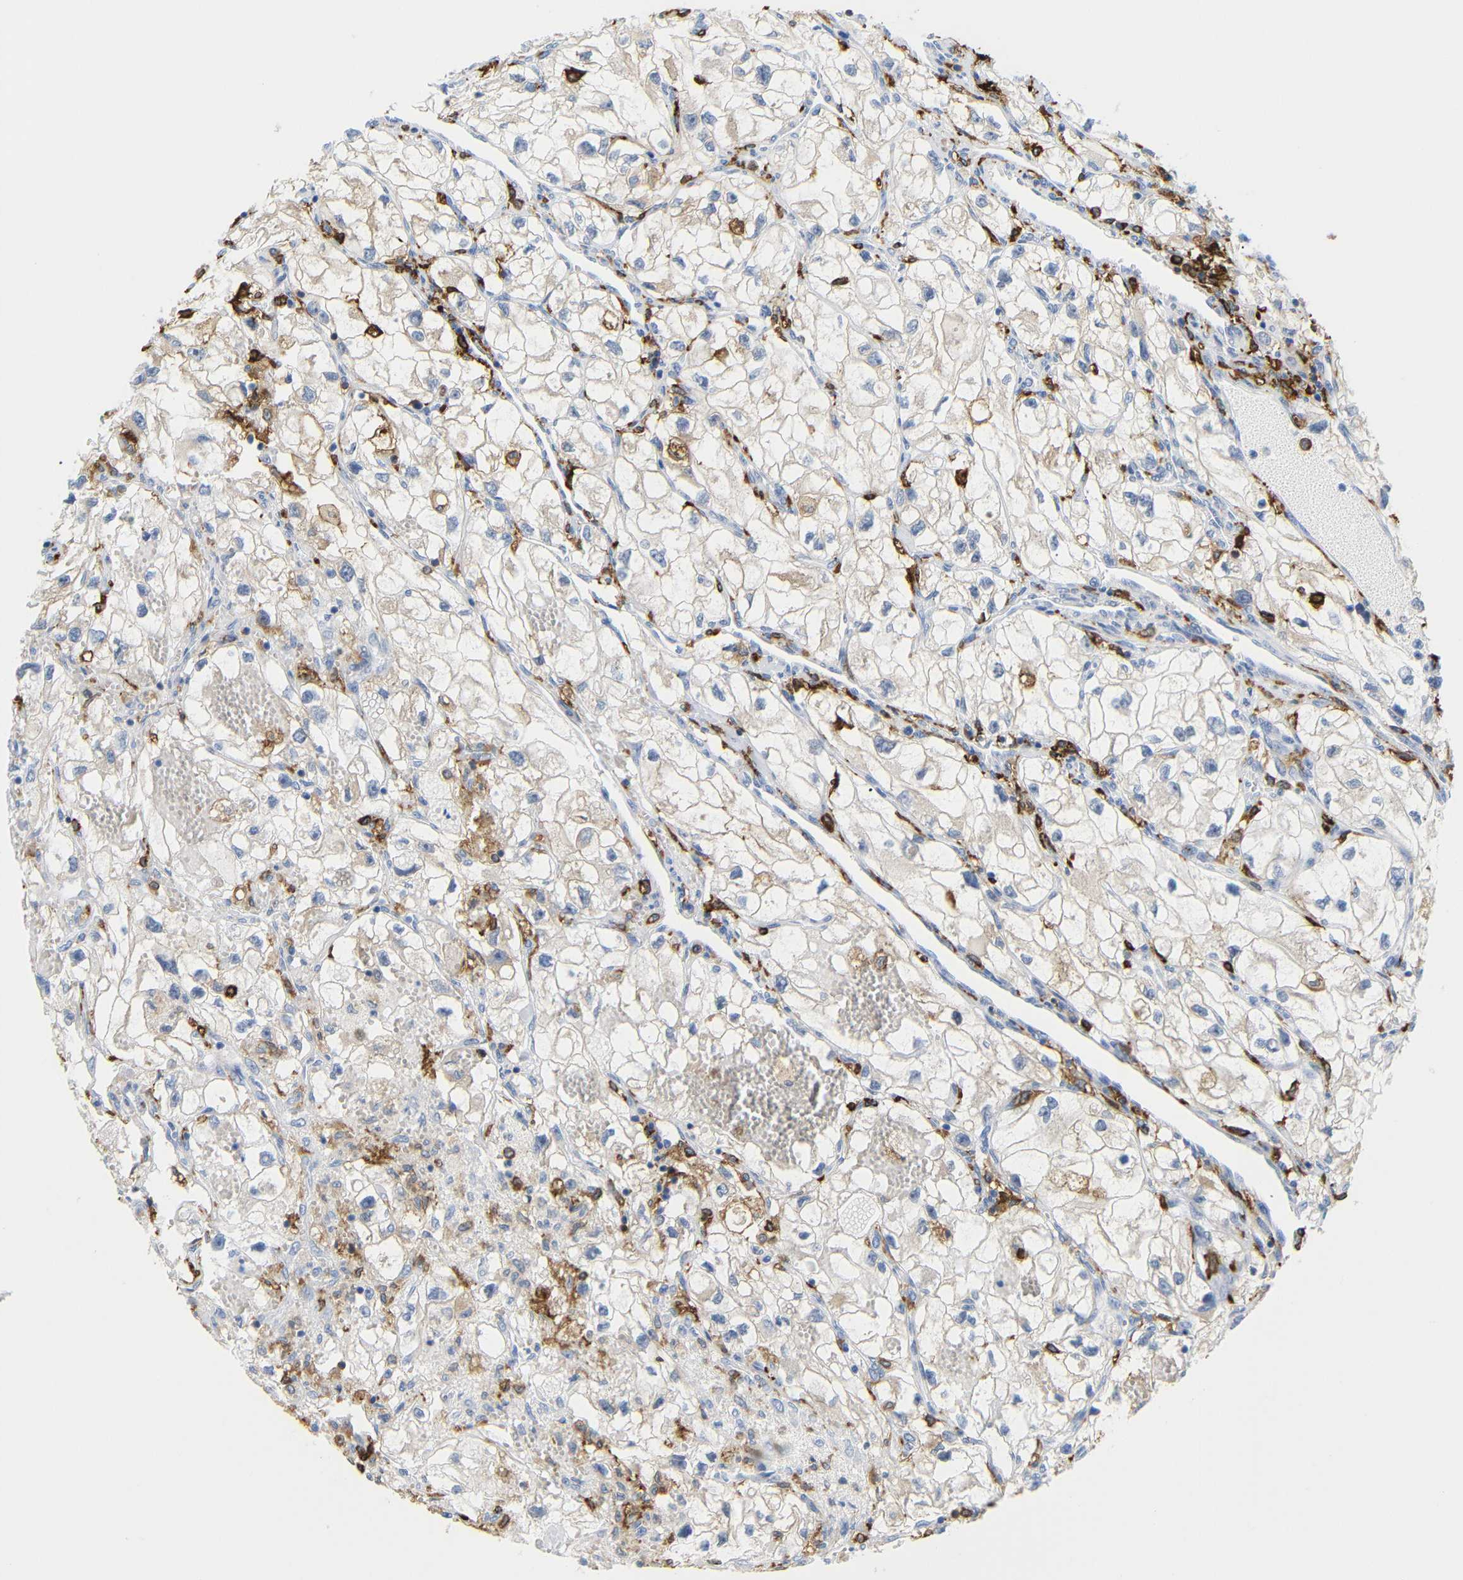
{"staining": {"intensity": "weak", "quantity": ">75%", "location": "cytoplasmic/membranous"}, "tissue": "renal cancer", "cell_type": "Tumor cells", "image_type": "cancer", "snomed": [{"axis": "morphology", "description": "Adenocarcinoma, NOS"}, {"axis": "topography", "description": "Kidney"}], "caption": "An immunohistochemistry histopathology image of neoplastic tissue is shown. Protein staining in brown labels weak cytoplasmic/membranous positivity in adenocarcinoma (renal) within tumor cells. (DAB IHC, brown staining for protein, blue staining for nuclei).", "gene": "HLA-DQB1", "patient": {"sex": "female", "age": 70}}